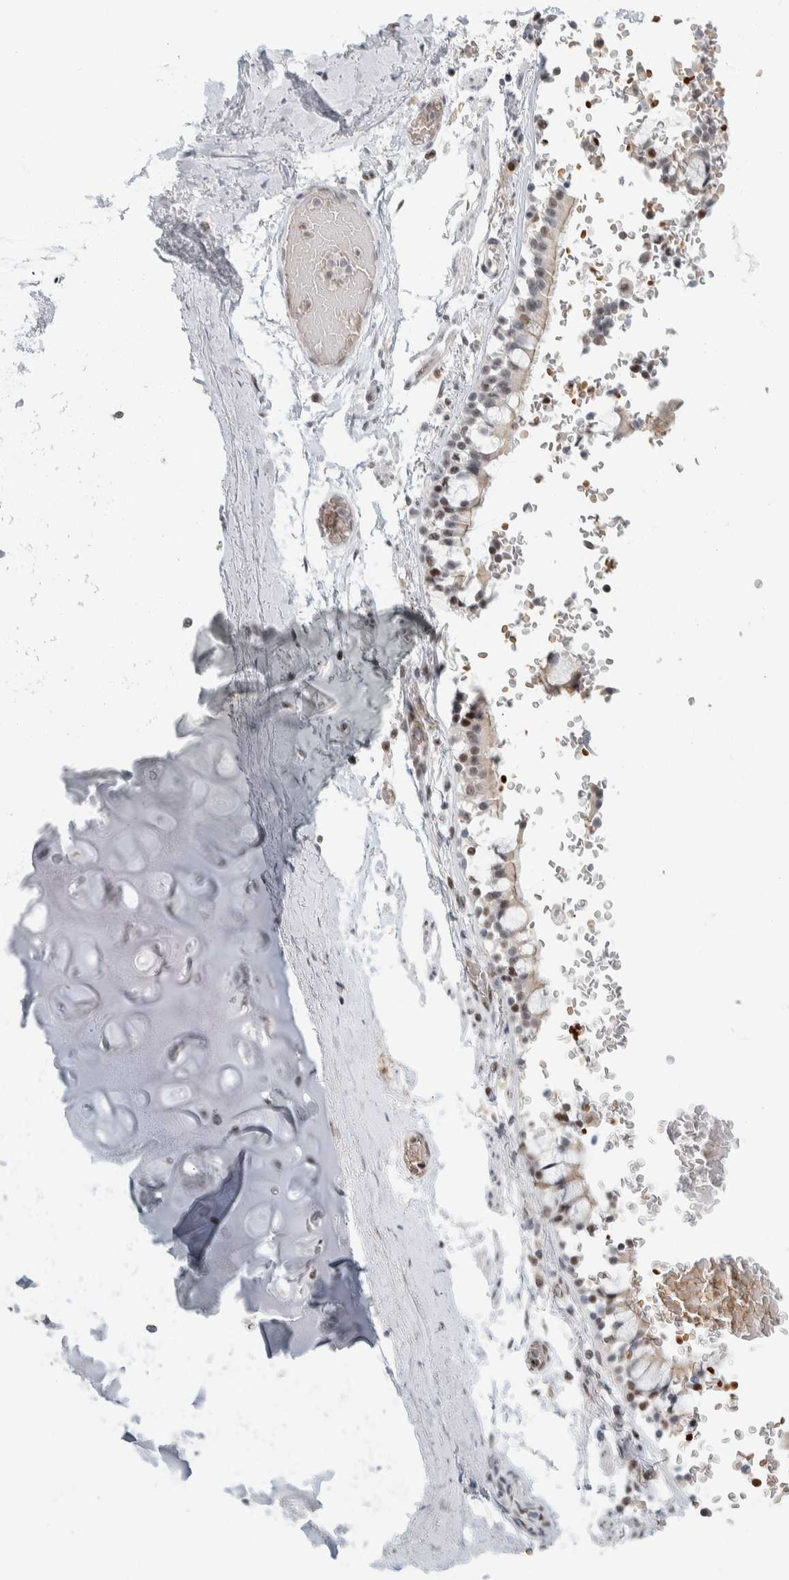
{"staining": {"intensity": "weak", "quantity": "<25%", "location": "cytoplasmic/membranous"}, "tissue": "adipose tissue", "cell_type": "Adipocytes", "image_type": "normal", "snomed": [{"axis": "morphology", "description": "Normal tissue, NOS"}, {"axis": "topography", "description": "Cartilage tissue"}, {"axis": "topography", "description": "Lung"}], "caption": "This is an immunohistochemistry (IHC) photomicrograph of unremarkable human adipose tissue. There is no expression in adipocytes.", "gene": "ZBTB2", "patient": {"sex": "female", "age": 77}}